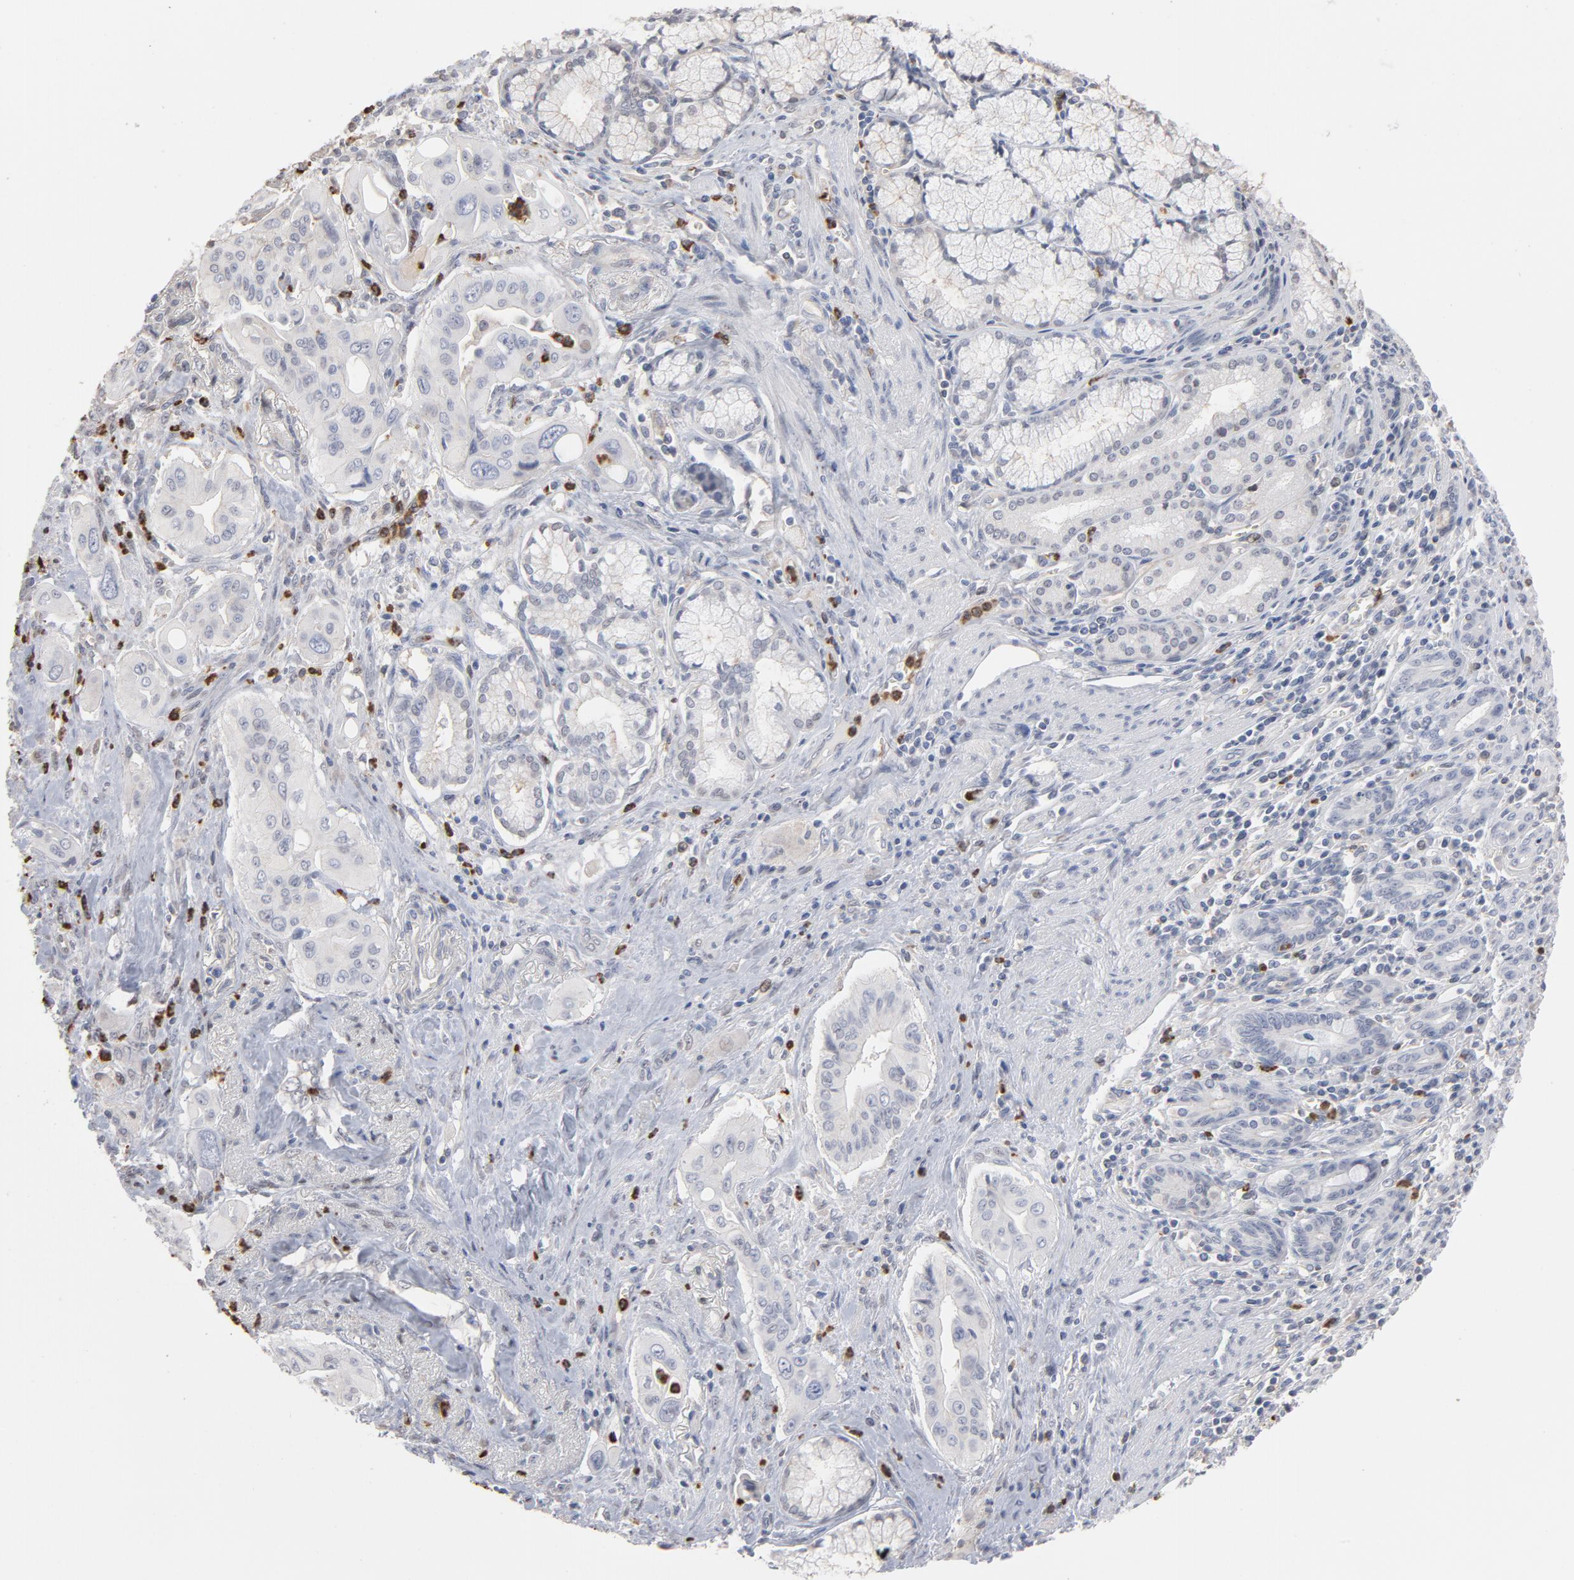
{"staining": {"intensity": "negative", "quantity": "none", "location": "none"}, "tissue": "pancreatic cancer", "cell_type": "Tumor cells", "image_type": "cancer", "snomed": [{"axis": "morphology", "description": "Adenocarcinoma, NOS"}, {"axis": "topography", "description": "Pancreas"}], "caption": "A histopathology image of adenocarcinoma (pancreatic) stained for a protein shows no brown staining in tumor cells.", "gene": "PNMA1", "patient": {"sex": "male", "age": 77}}